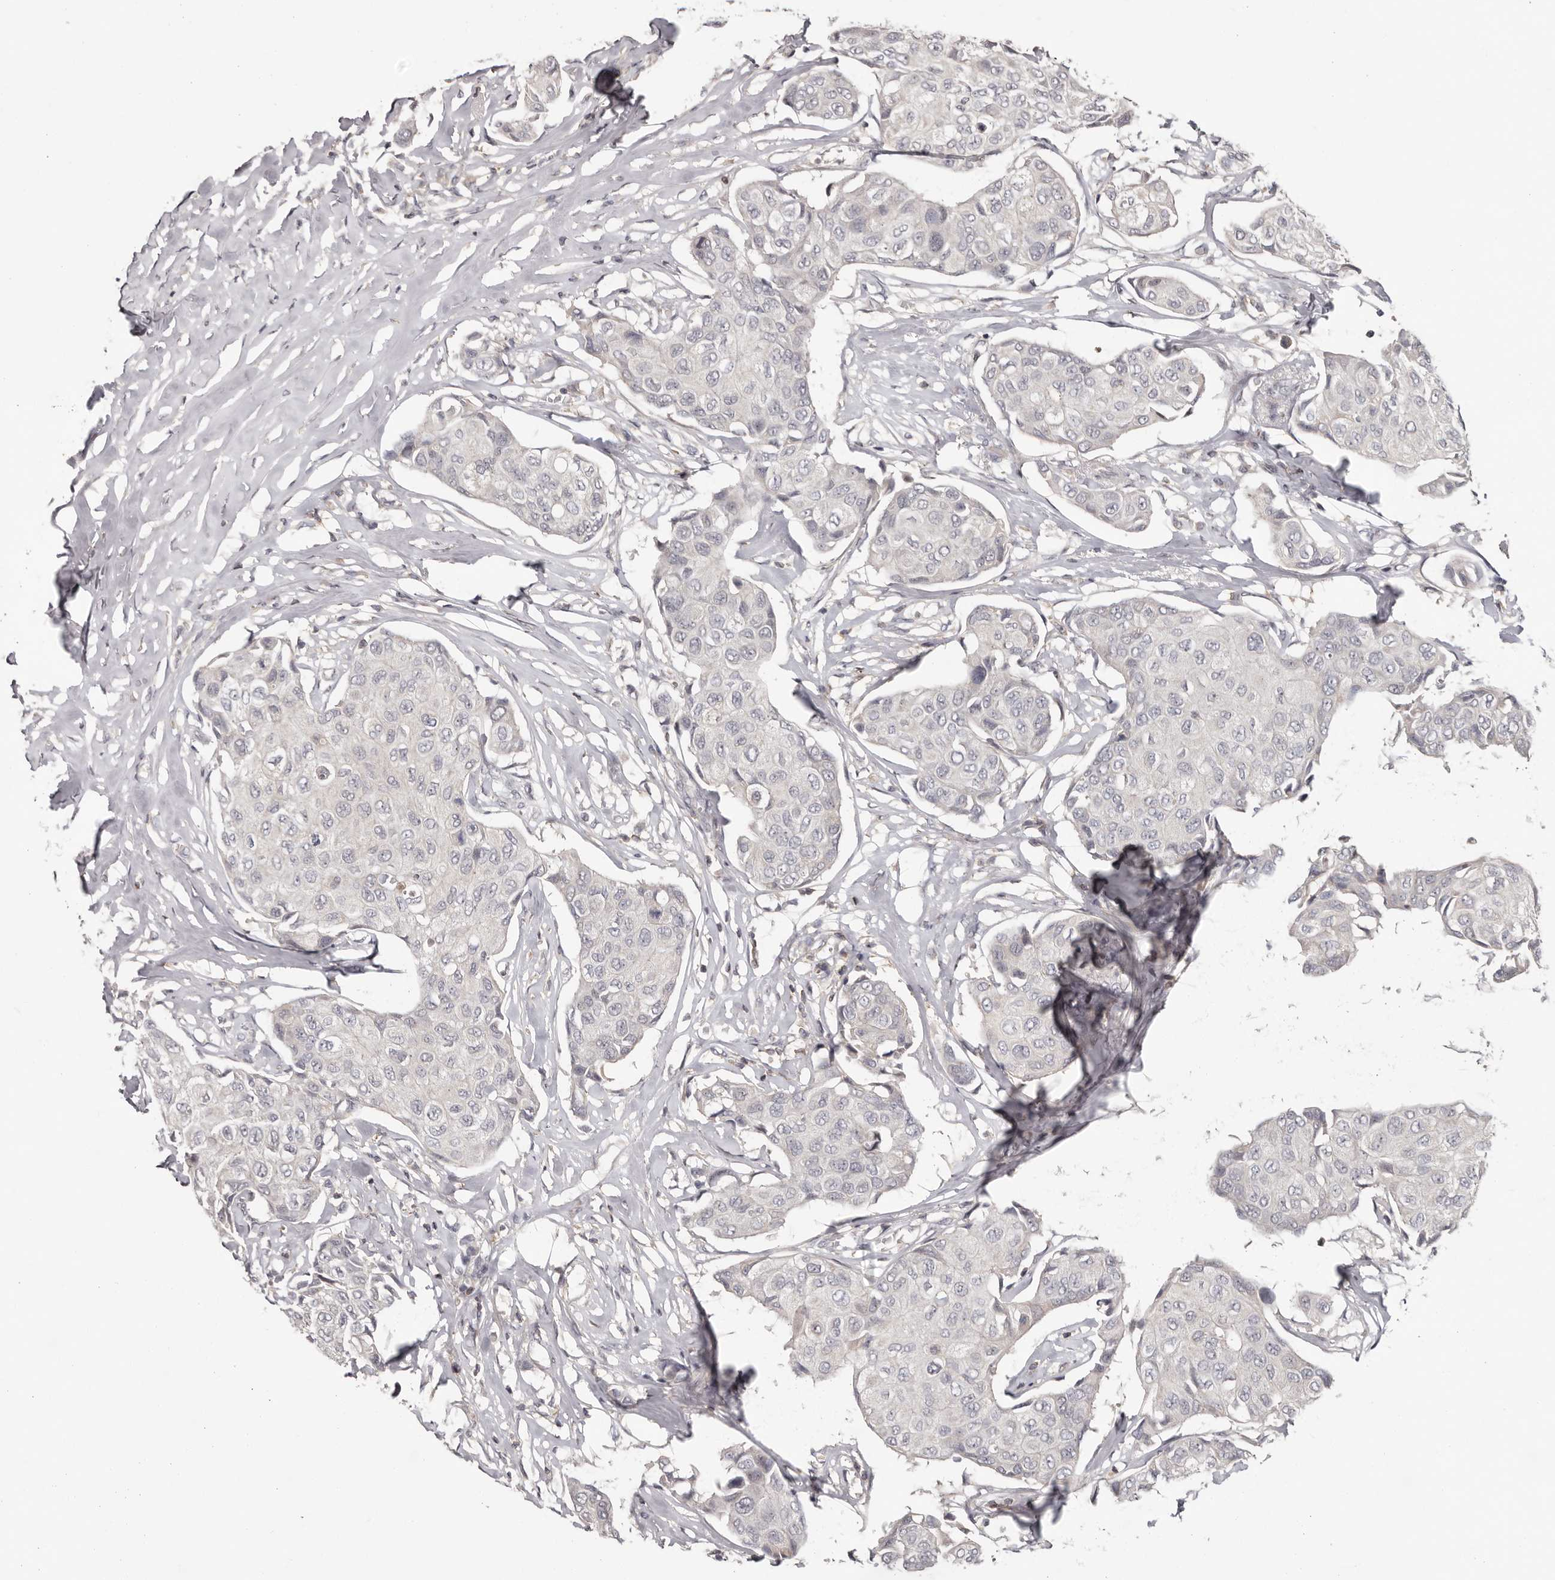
{"staining": {"intensity": "negative", "quantity": "none", "location": "none"}, "tissue": "breast cancer", "cell_type": "Tumor cells", "image_type": "cancer", "snomed": [{"axis": "morphology", "description": "Duct carcinoma"}, {"axis": "topography", "description": "Breast"}], "caption": "An image of human infiltrating ductal carcinoma (breast) is negative for staining in tumor cells.", "gene": "ANKRD44", "patient": {"sex": "female", "age": 80}}